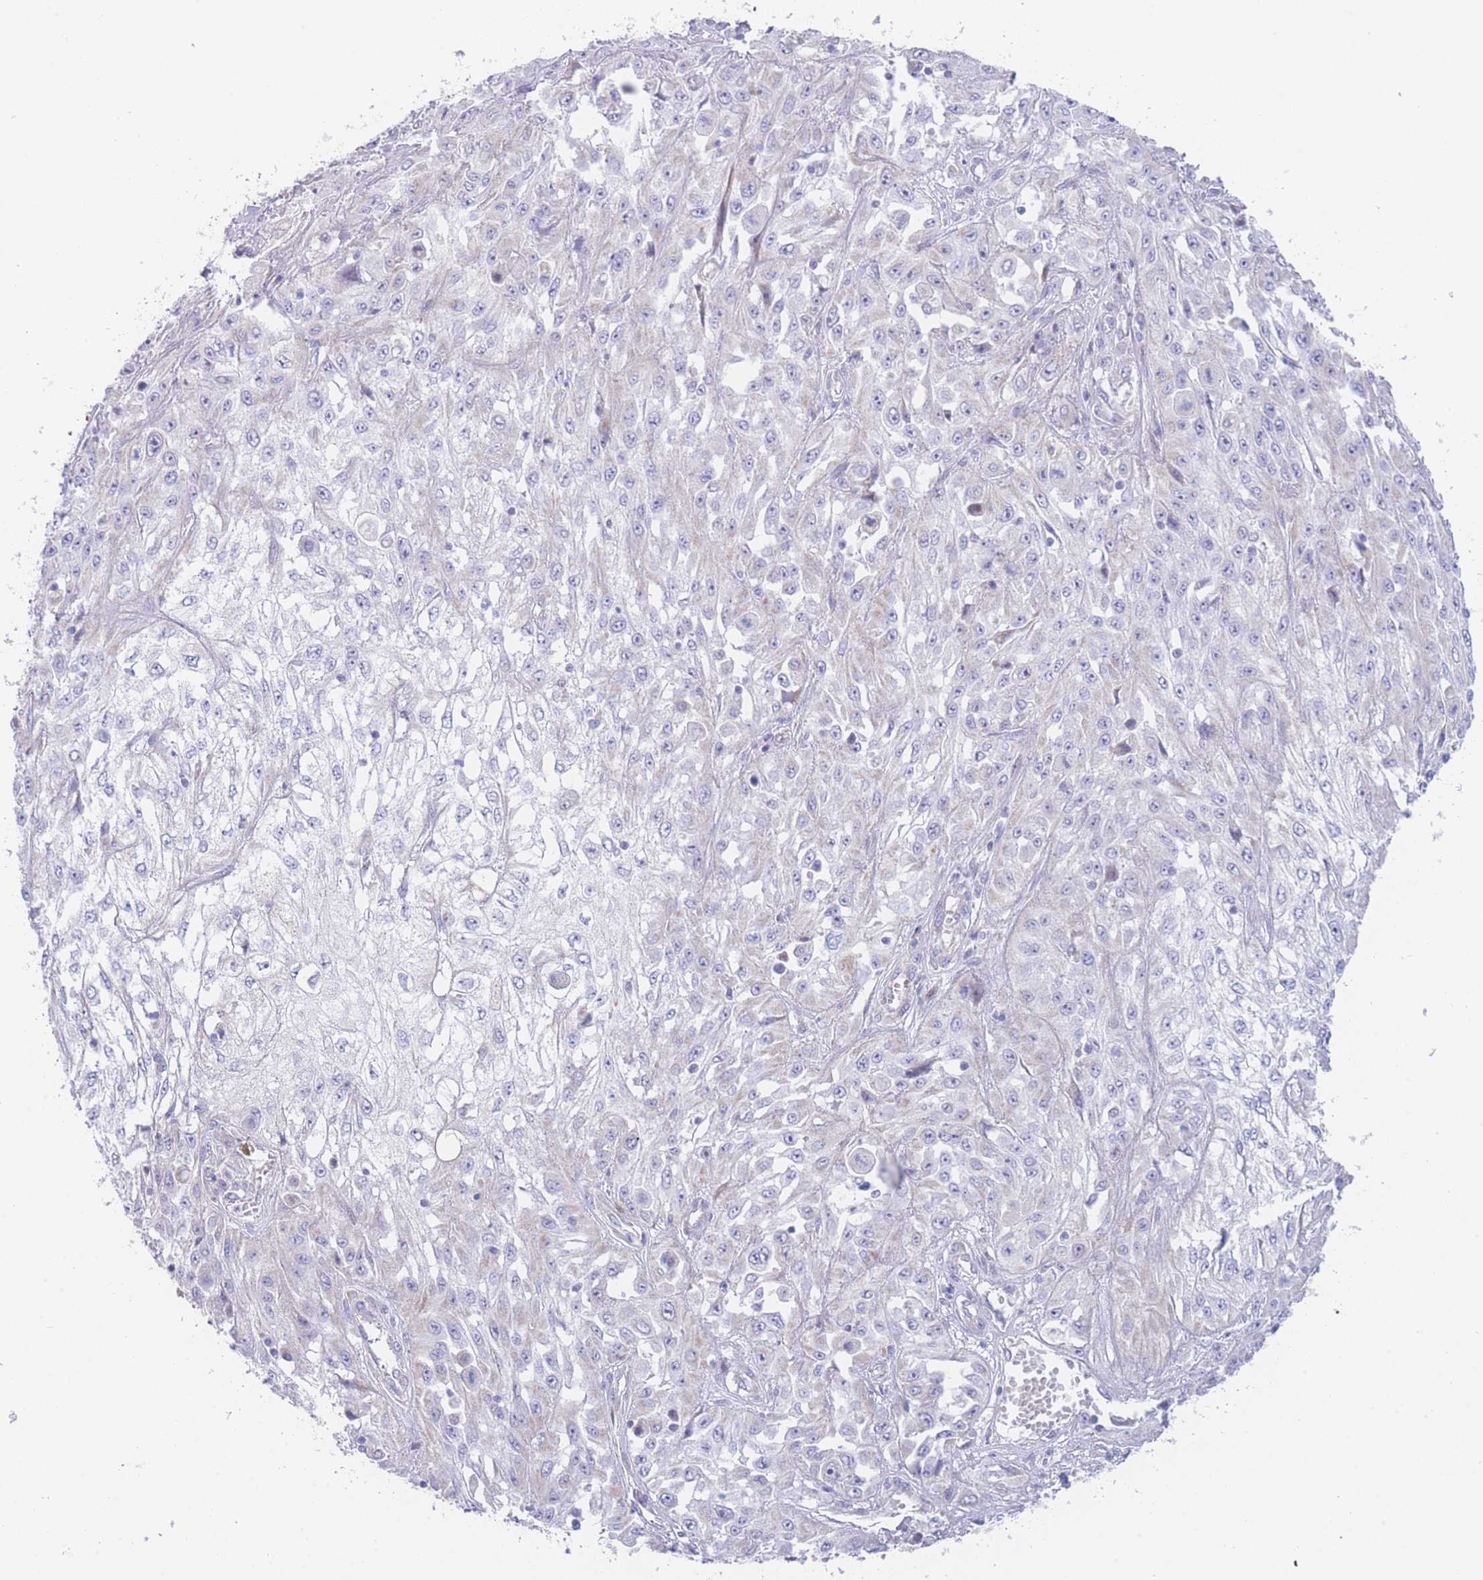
{"staining": {"intensity": "negative", "quantity": "none", "location": "none"}, "tissue": "skin cancer", "cell_type": "Tumor cells", "image_type": "cancer", "snomed": [{"axis": "morphology", "description": "Squamous cell carcinoma, NOS"}, {"axis": "morphology", "description": "Squamous cell carcinoma, metastatic, NOS"}, {"axis": "topography", "description": "Skin"}, {"axis": "topography", "description": "Lymph node"}], "caption": "This histopathology image is of skin cancer (metastatic squamous cell carcinoma) stained with immunohistochemistry (IHC) to label a protein in brown with the nuclei are counter-stained blue. There is no positivity in tumor cells. Nuclei are stained in blue.", "gene": "GPAM", "patient": {"sex": "male", "age": 75}}